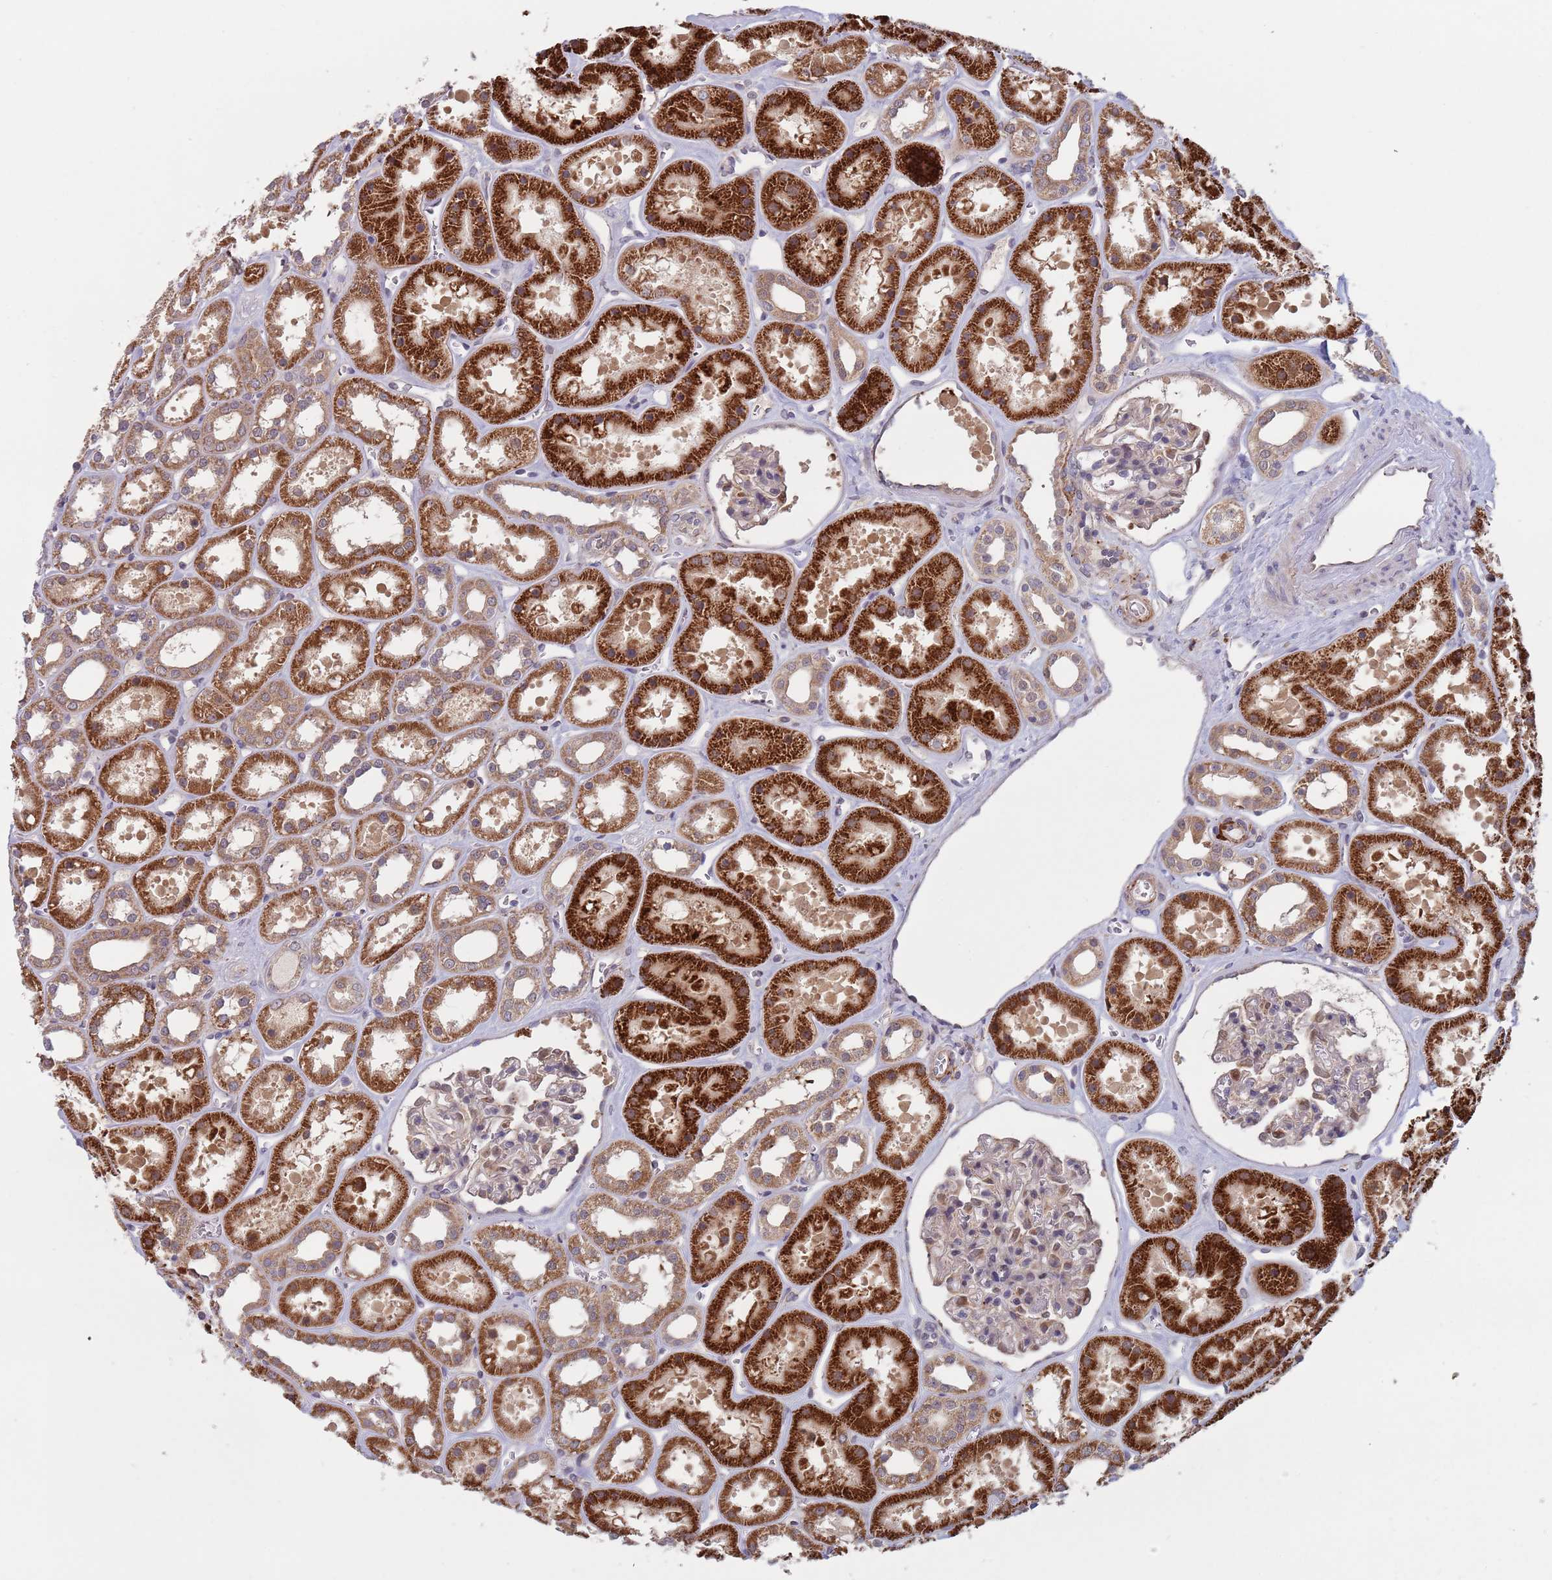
{"staining": {"intensity": "moderate", "quantity": "<25%", "location": "cytoplasmic/membranous"}, "tissue": "kidney", "cell_type": "Cells in glomeruli", "image_type": "normal", "snomed": [{"axis": "morphology", "description": "Normal tissue, NOS"}, {"axis": "topography", "description": "Kidney"}], "caption": "IHC staining of benign kidney, which shows low levels of moderate cytoplasmic/membranous expression in approximately <25% of cells in glomeruli indicating moderate cytoplasmic/membranous protein expression. The staining was performed using DAB (brown) for protein detection and nuclei were counterstained in hematoxylin (blue).", "gene": "ZNF140", "patient": {"sex": "female", "age": 41}}